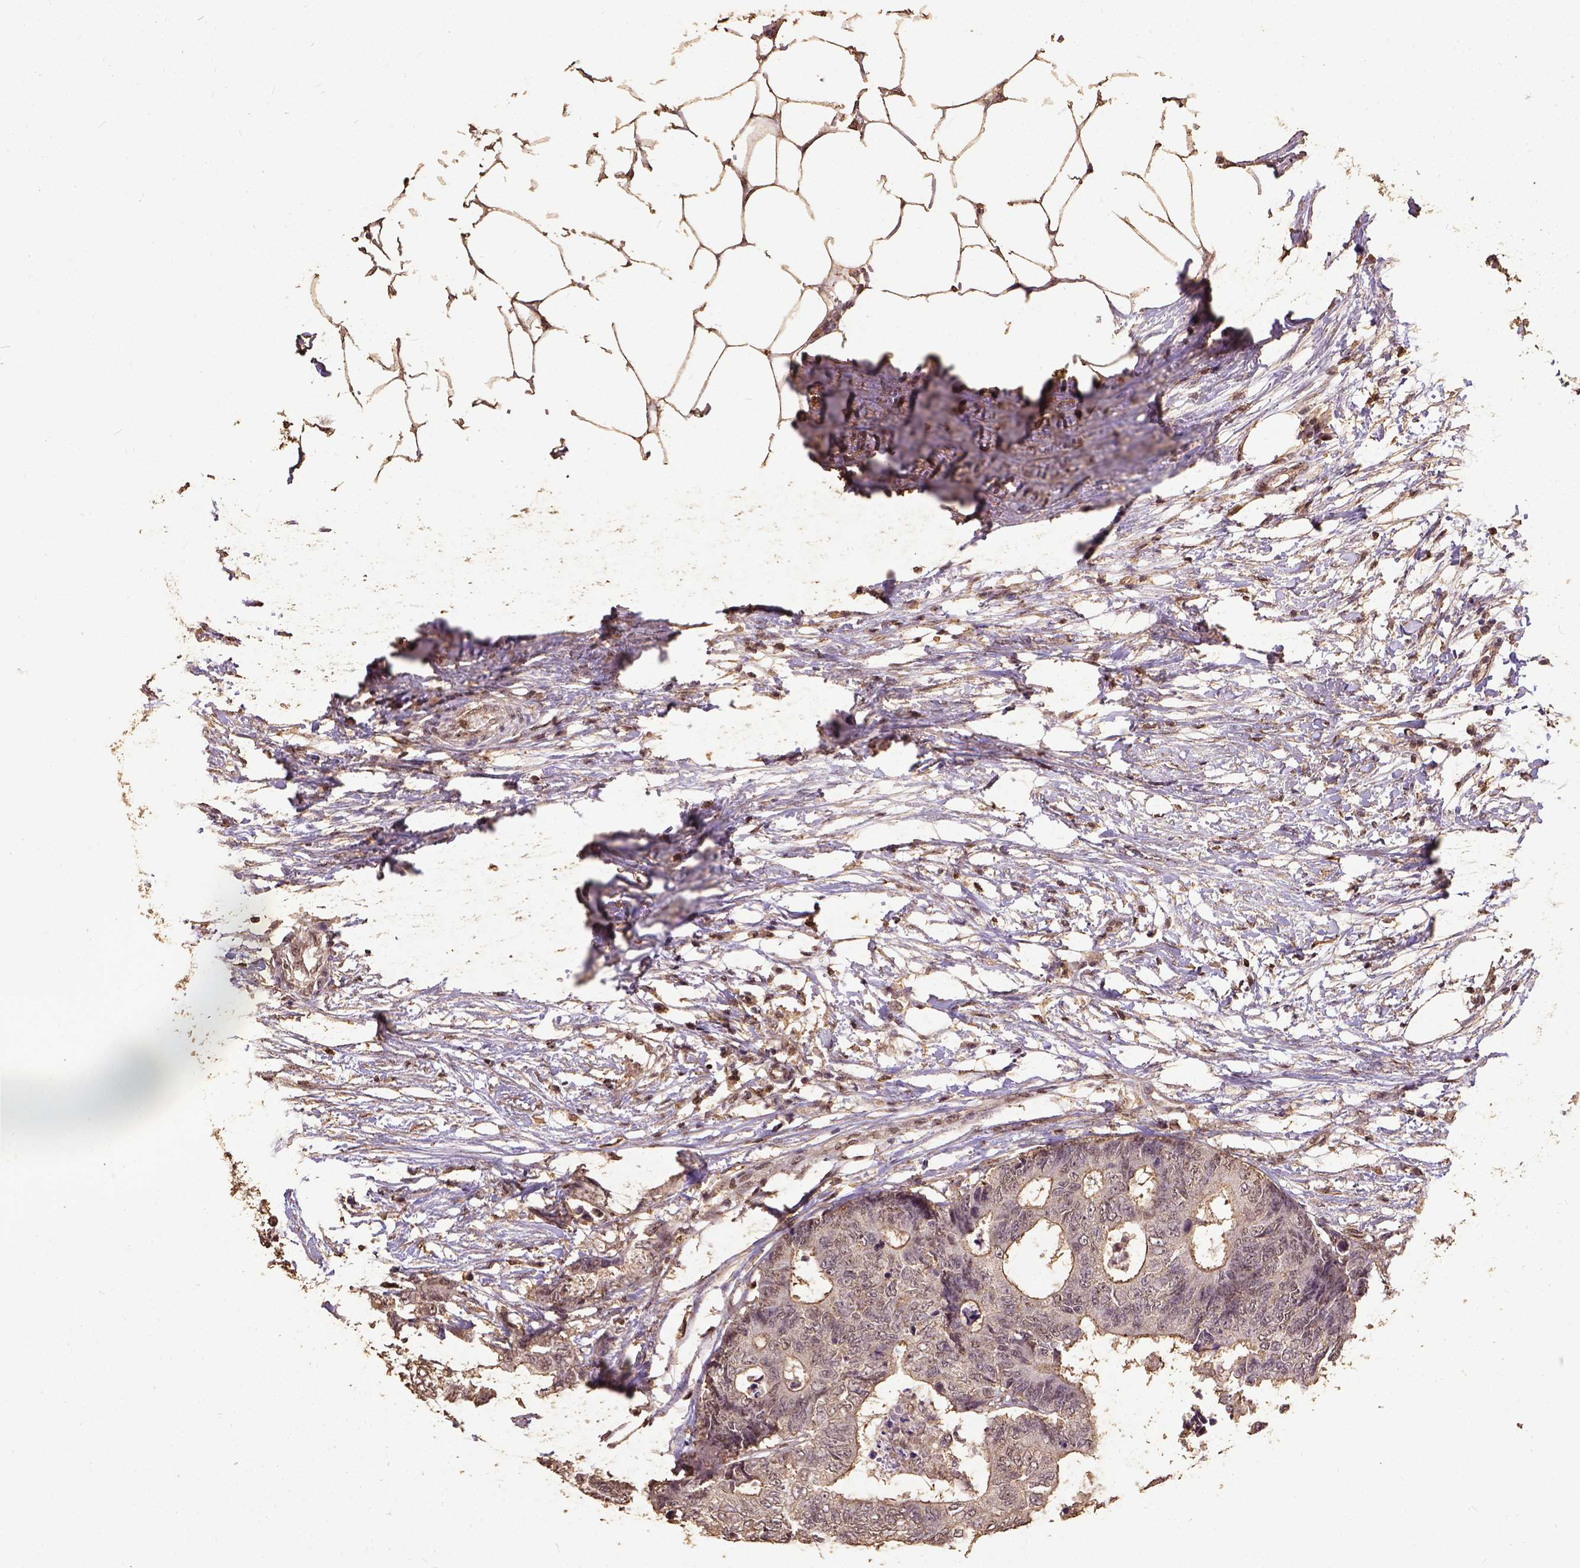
{"staining": {"intensity": "weak", "quantity": "<25%", "location": "nuclear"}, "tissue": "colorectal cancer", "cell_type": "Tumor cells", "image_type": "cancer", "snomed": [{"axis": "morphology", "description": "Adenocarcinoma, NOS"}, {"axis": "topography", "description": "Colon"}], "caption": "IHC histopathology image of neoplastic tissue: human colorectal cancer (adenocarcinoma) stained with DAB displays no significant protein expression in tumor cells.", "gene": "NACC1", "patient": {"sex": "female", "age": 48}}